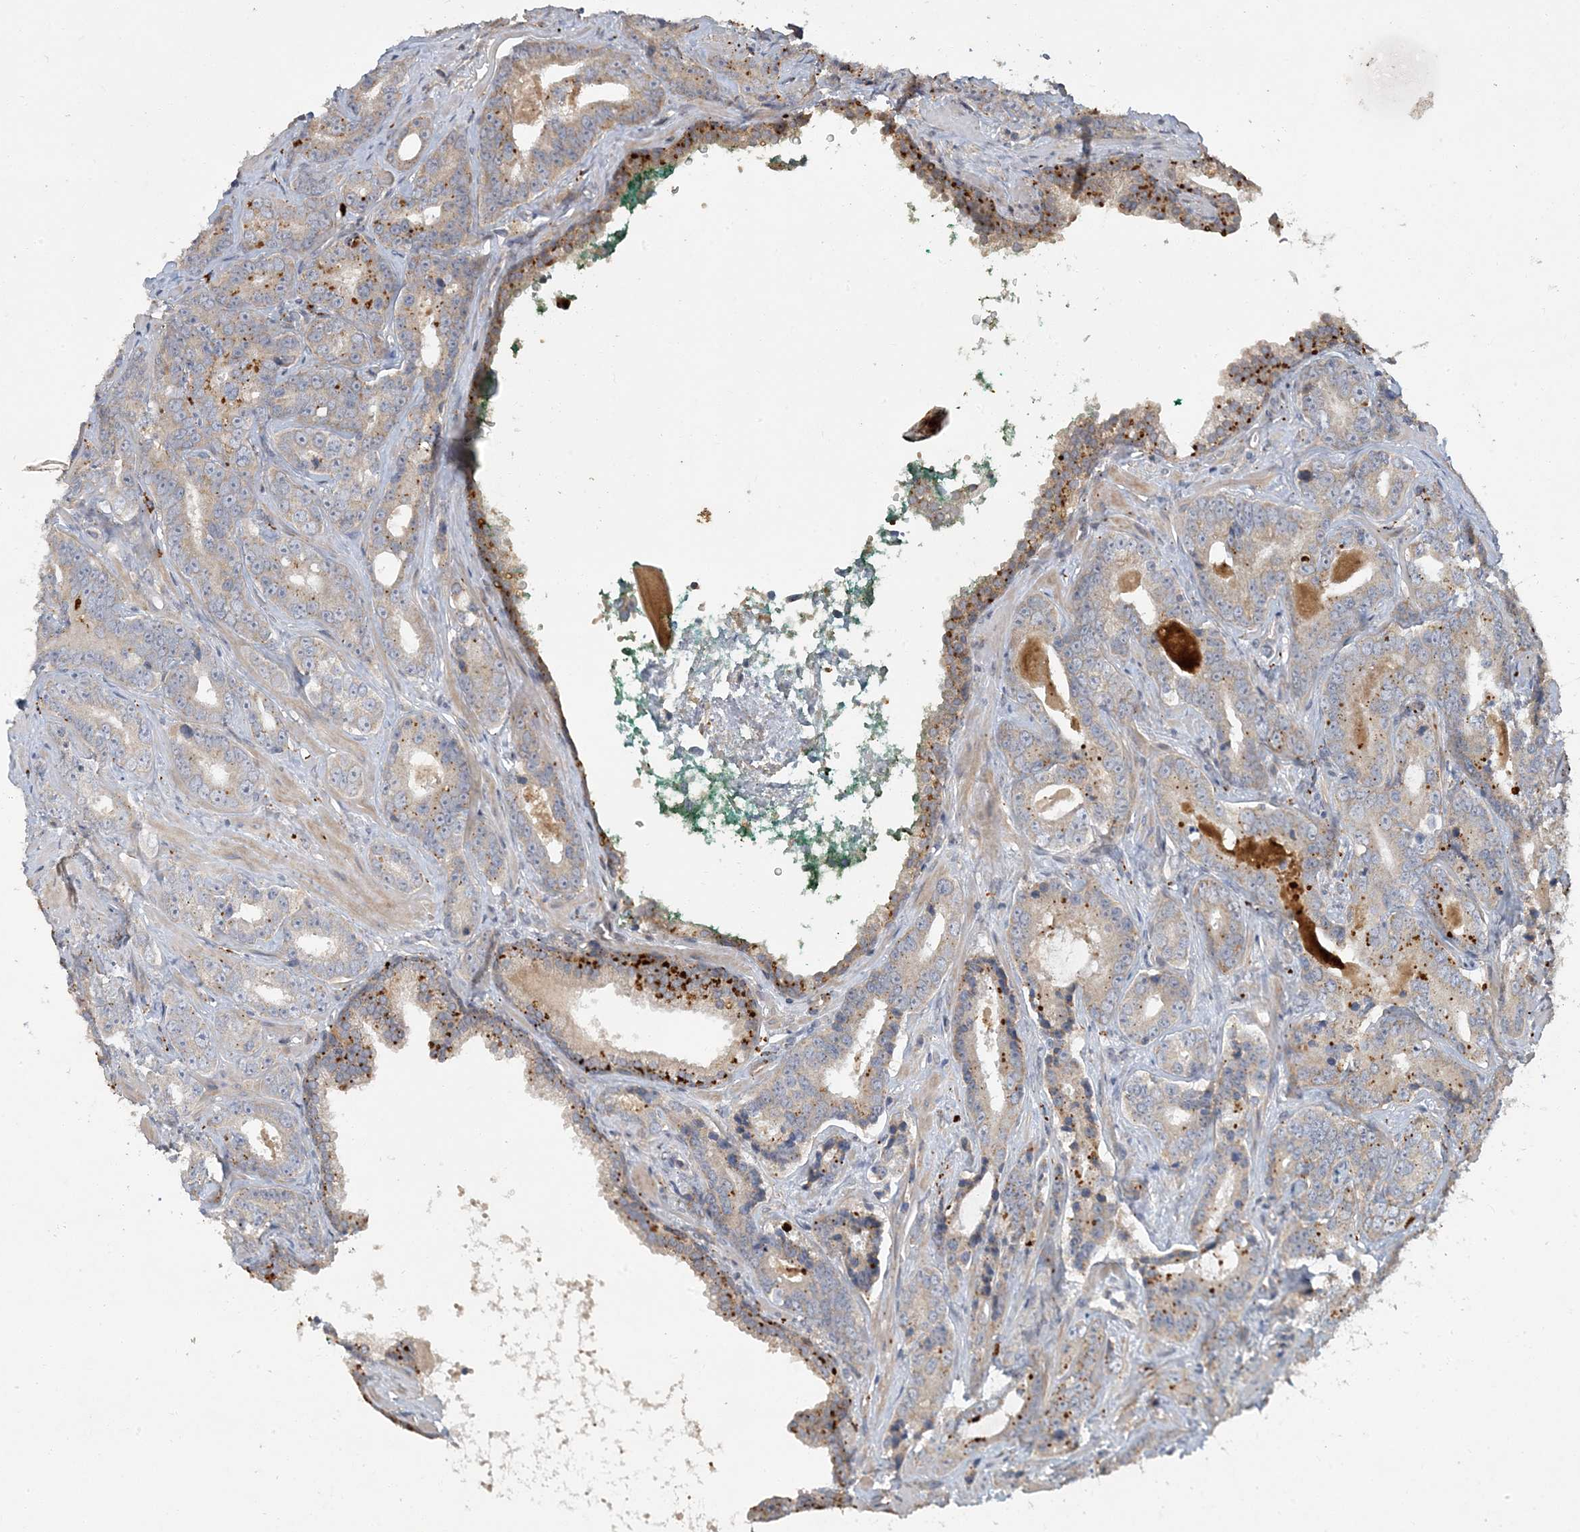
{"staining": {"intensity": "moderate", "quantity": "<25%", "location": "cytoplasmic/membranous"}, "tissue": "prostate cancer", "cell_type": "Tumor cells", "image_type": "cancer", "snomed": [{"axis": "morphology", "description": "Adenocarcinoma, High grade"}, {"axis": "topography", "description": "Prostate"}], "caption": "Protein positivity by immunohistochemistry (IHC) exhibits moderate cytoplasmic/membranous positivity in about <25% of tumor cells in high-grade adenocarcinoma (prostate).", "gene": "LTN1", "patient": {"sex": "male", "age": 62}}